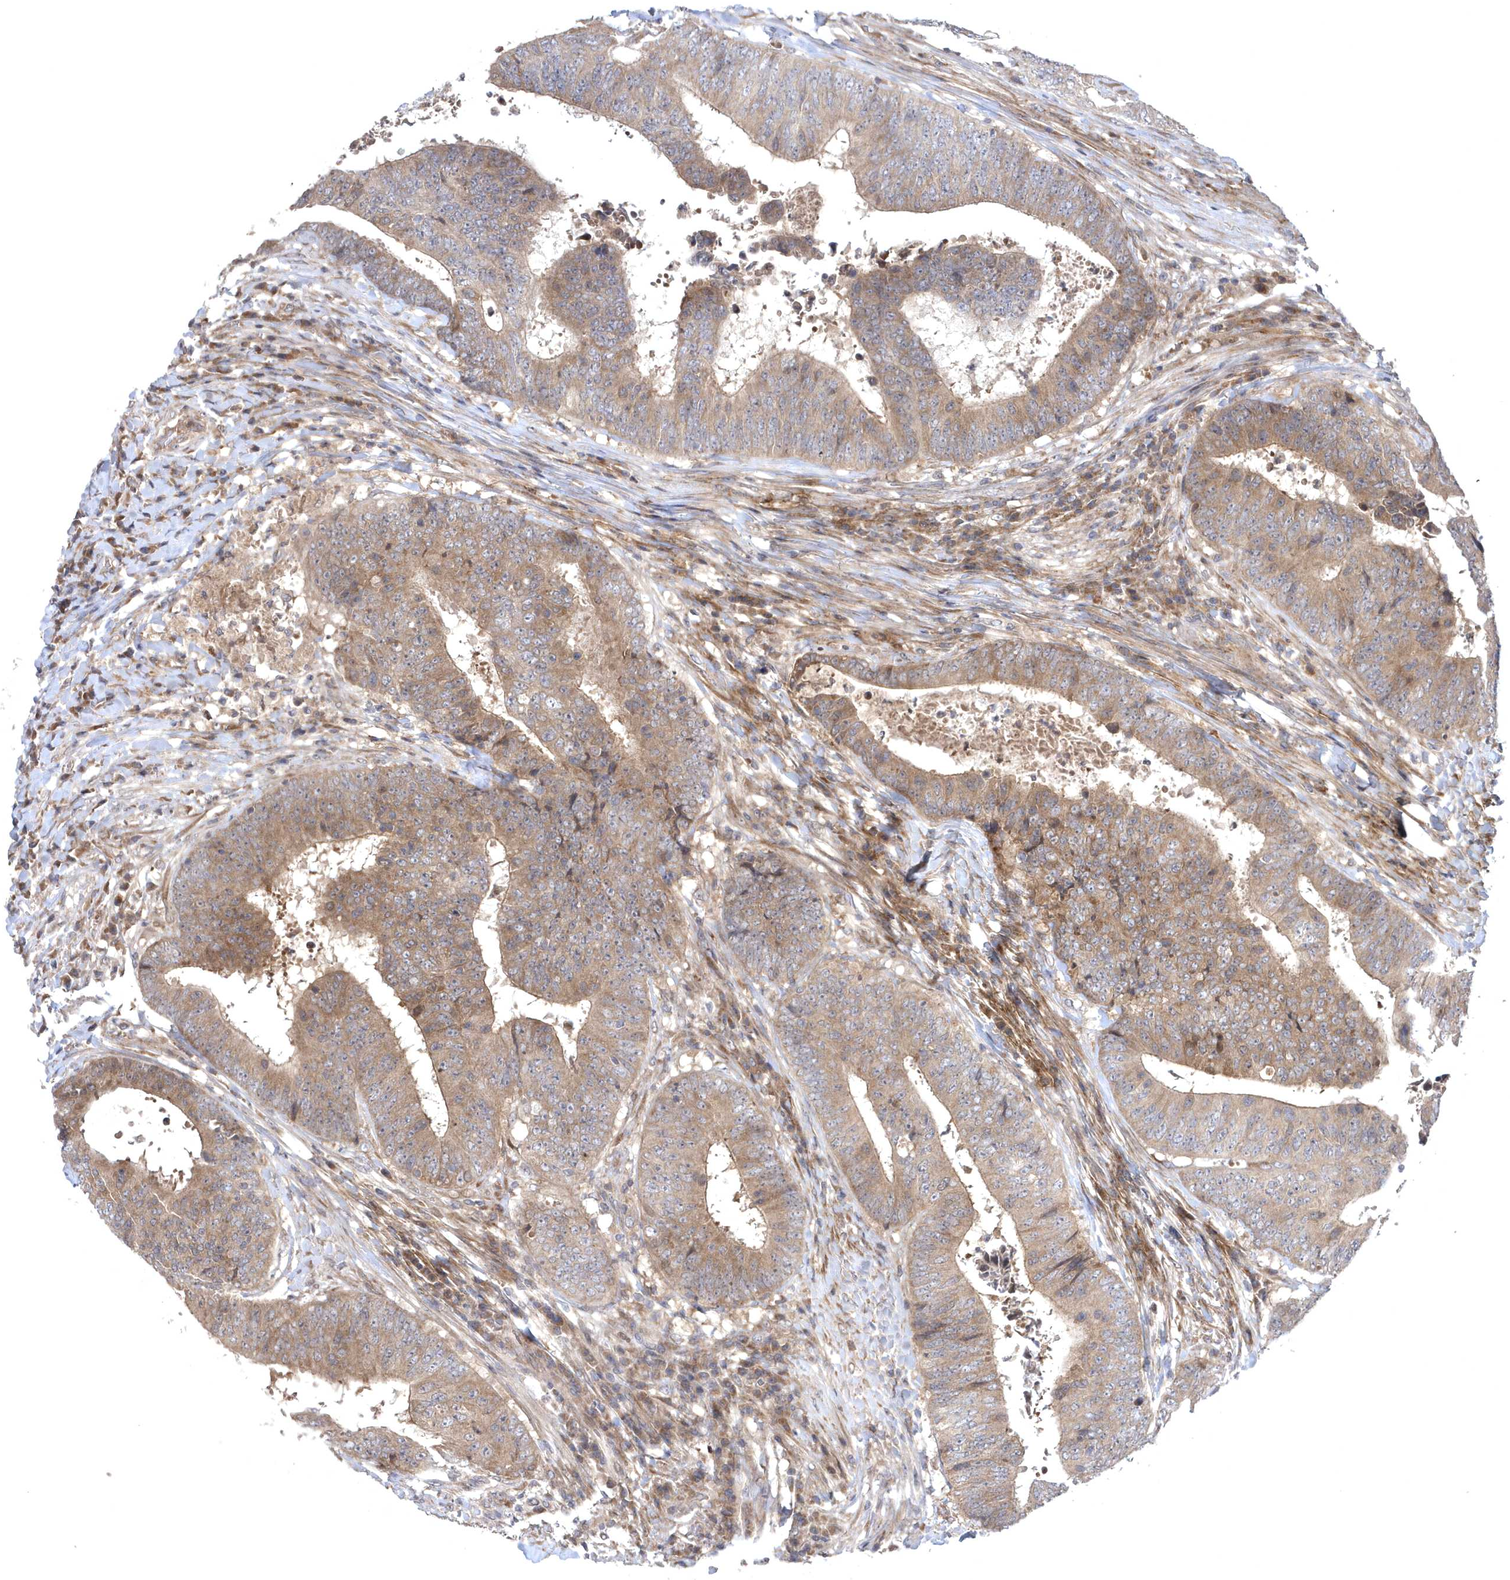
{"staining": {"intensity": "moderate", "quantity": ">75%", "location": "cytoplasmic/membranous"}, "tissue": "colorectal cancer", "cell_type": "Tumor cells", "image_type": "cancer", "snomed": [{"axis": "morphology", "description": "Adenocarcinoma, NOS"}, {"axis": "topography", "description": "Rectum"}], "caption": "Immunohistochemistry (DAB) staining of colorectal cancer (adenocarcinoma) demonstrates moderate cytoplasmic/membranous protein positivity in approximately >75% of tumor cells.", "gene": "HMGCS1", "patient": {"sex": "male", "age": 72}}